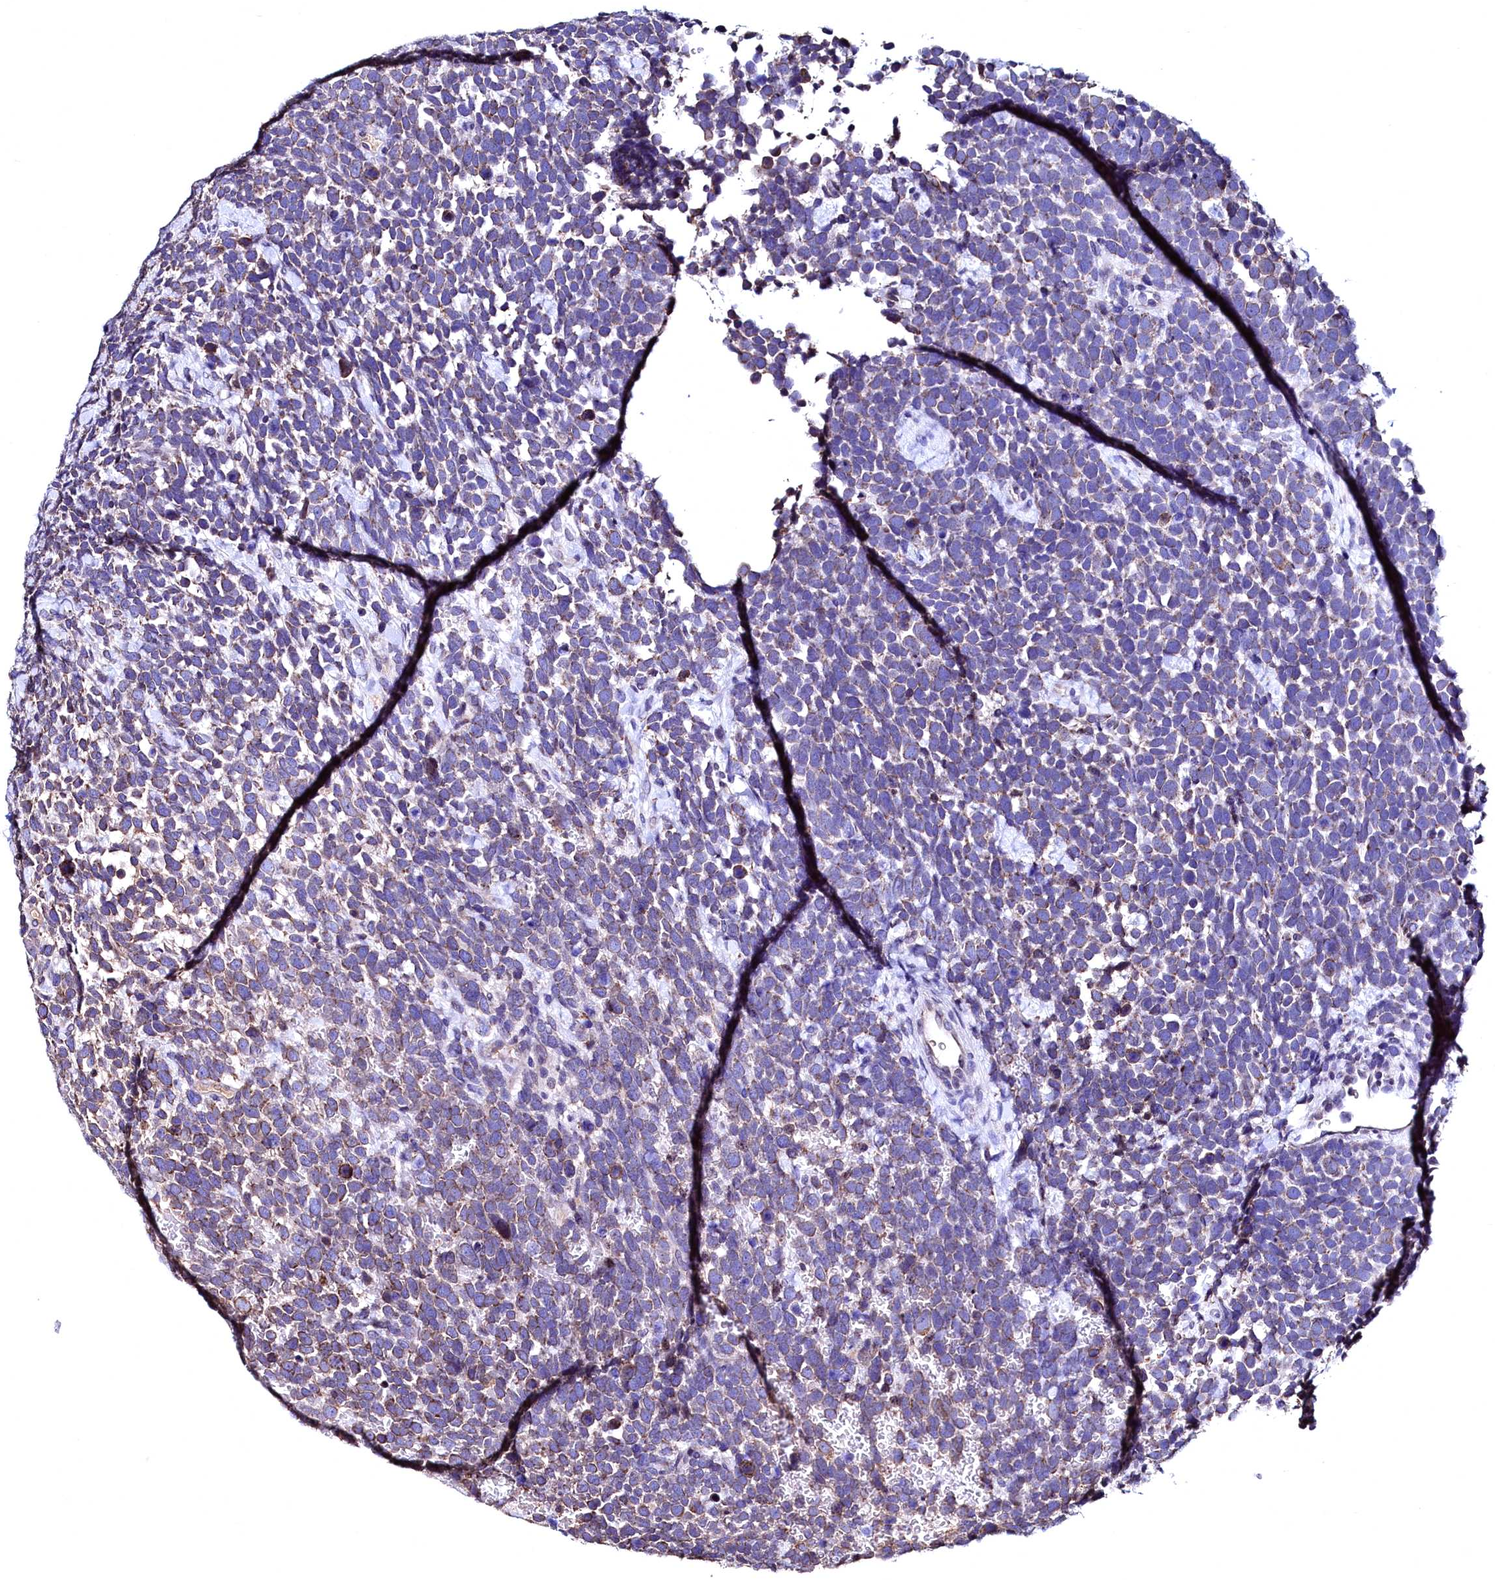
{"staining": {"intensity": "weak", "quantity": "25%-75%", "location": "cytoplasmic/membranous"}, "tissue": "urothelial cancer", "cell_type": "Tumor cells", "image_type": "cancer", "snomed": [{"axis": "morphology", "description": "Urothelial carcinoma, High grade"}, {"axis": "topography", "description": "Urinary bladder"}], "caption": "Immunohistochemistry (IHC) staining of urothelial cancer, which shows low levels of weak cytoplasmic/membranous positivity in about 25%-75% of tumor cells indicating weak cytoplasmic/membranous protein positivity. The staining was performed using DAB (brown) for protein detection and nuclei were counterstained in hematoxylin (blue).", "gene": "HAND1", "patient": {"sex": "female", "age": 82}}